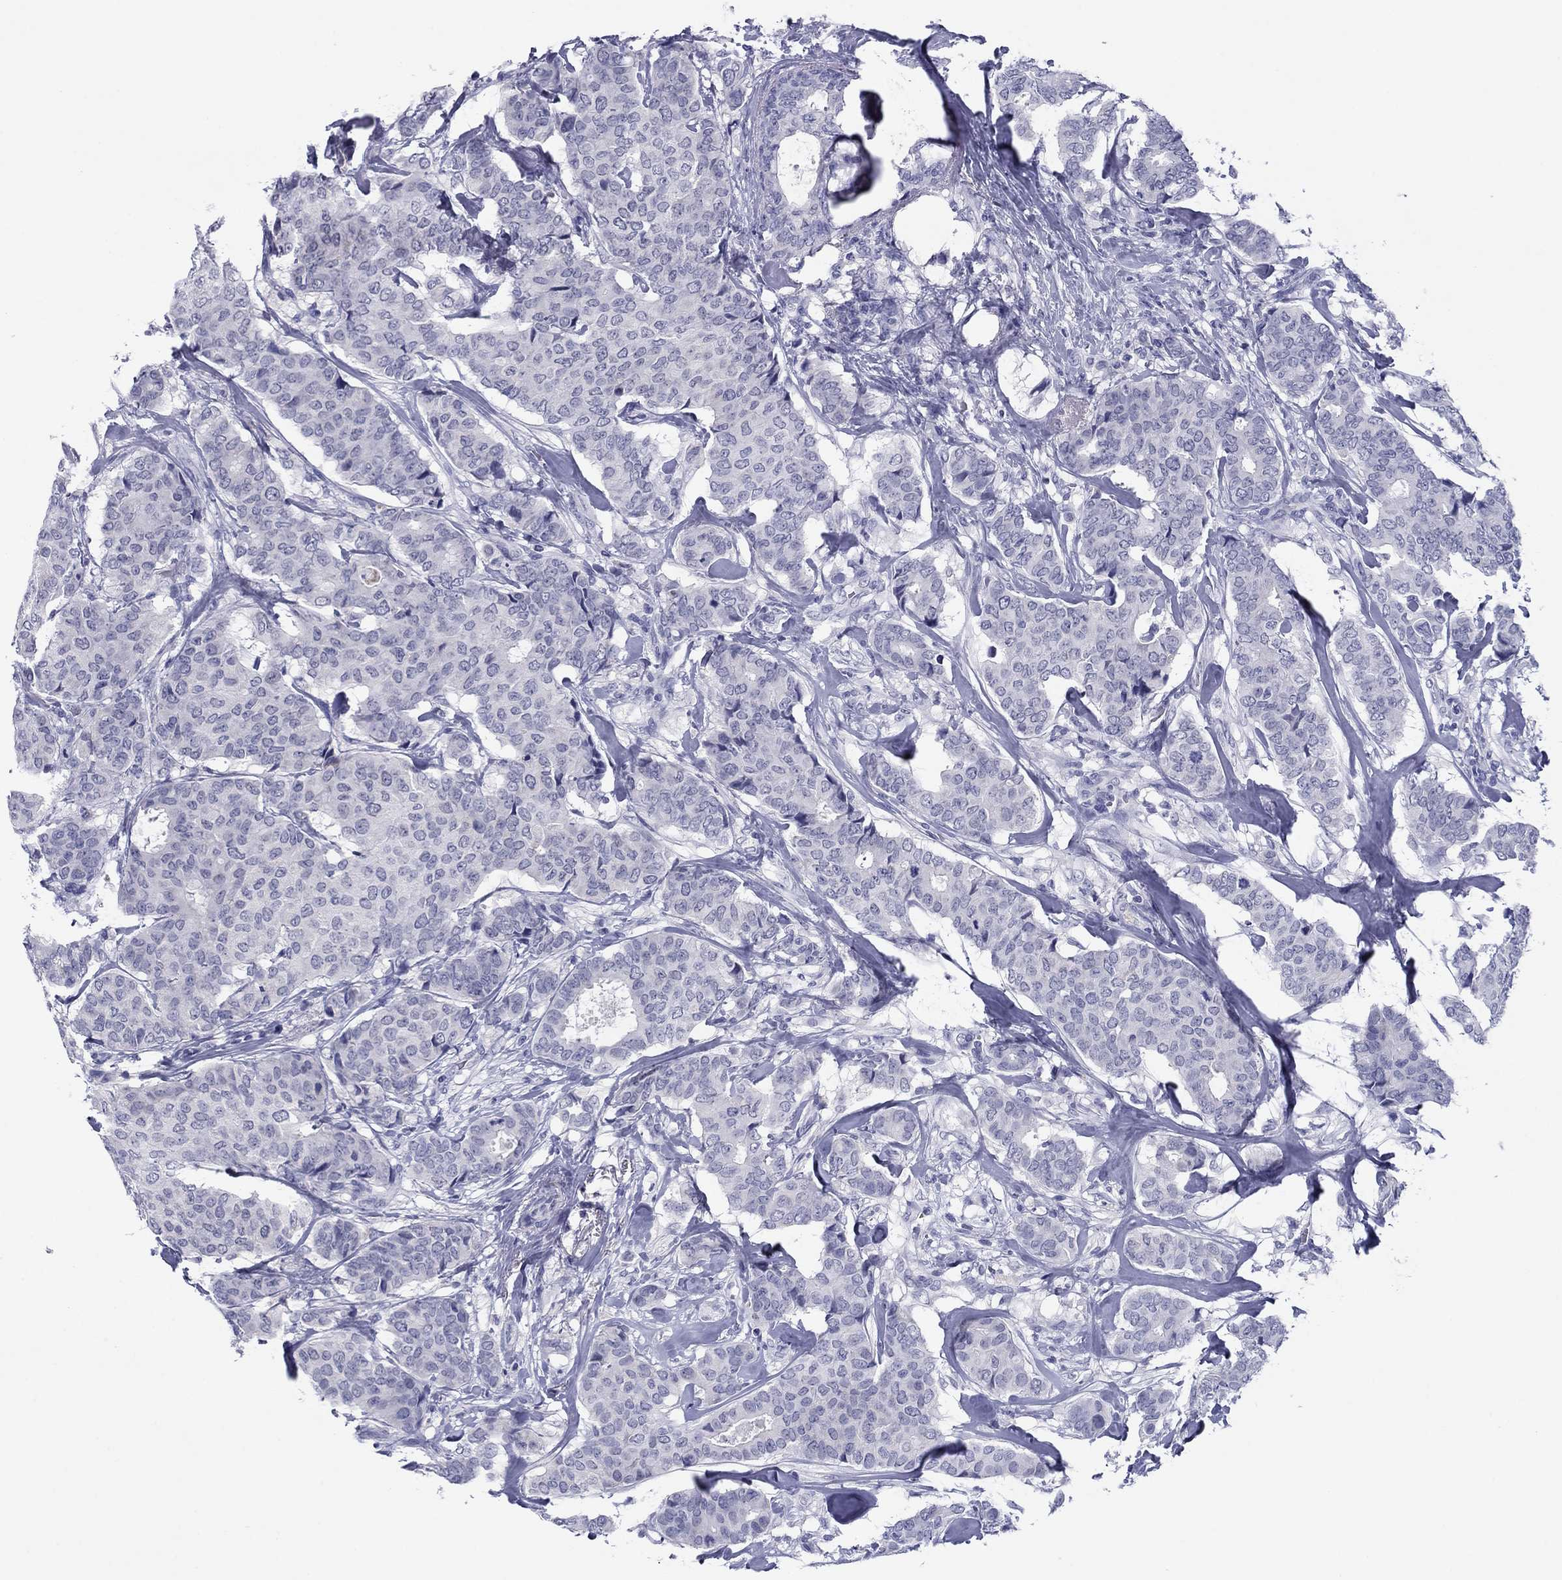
{"staining": {"intensity": "negative", "quantity": "none", "location": "none"}, "tissue": "breast cancer", "cell_type": "Tumor cells", "image_type": "cancer", "snomed": [{"axis": "morphology", "description": "Duct carcinoma"}, {"axis": "topography", "description": "Breast"}], "caption": "High power microscopy photomicrograph of an immunohistochemistry (IHC) micrograph of infiltrating ductal carcinoma (breast), revealing no significant staining in tumor cells.", "gene": "TCFL5", "patient": {"sex": "female", "age": 75}}